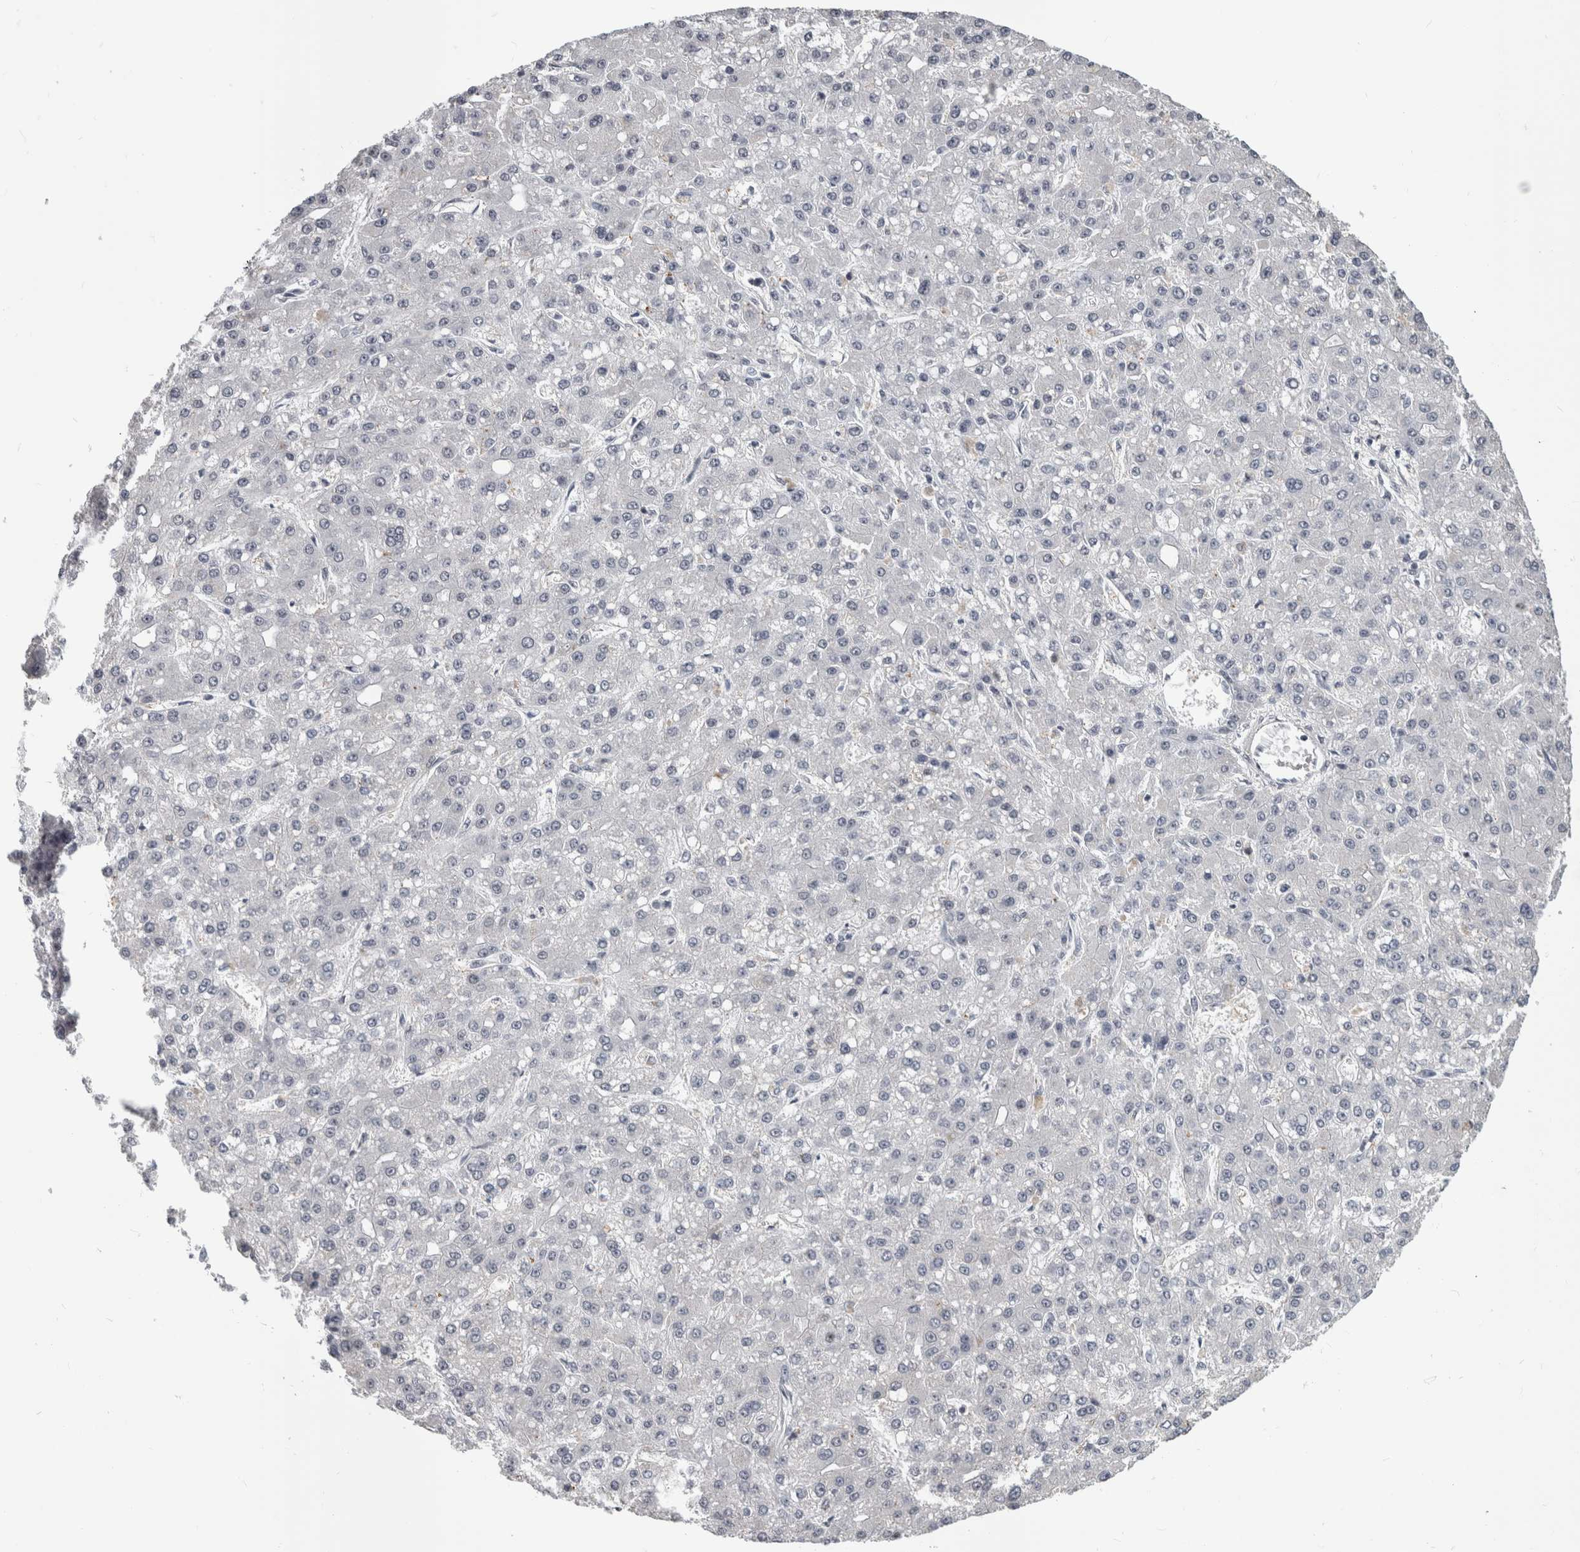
{"staining": {"intensity": "negative", "quantity": "none", "location": "none"}, "tissue": "liver cancer", "cell_type": "Tumor cells", "image_type": "cancer", "snomed": [{"axis": "morphology", "description": "Carcinoma, Hepatocellular, NOS"}, {"axis": "topography", "description": "Liver"}], "caption": "IHC of human hepatocellular carcinoma (liver) demonstrates no positivity in tumor cells.", "gene": "ARID4B", "patient": {"sex": "male", "age": 67}}